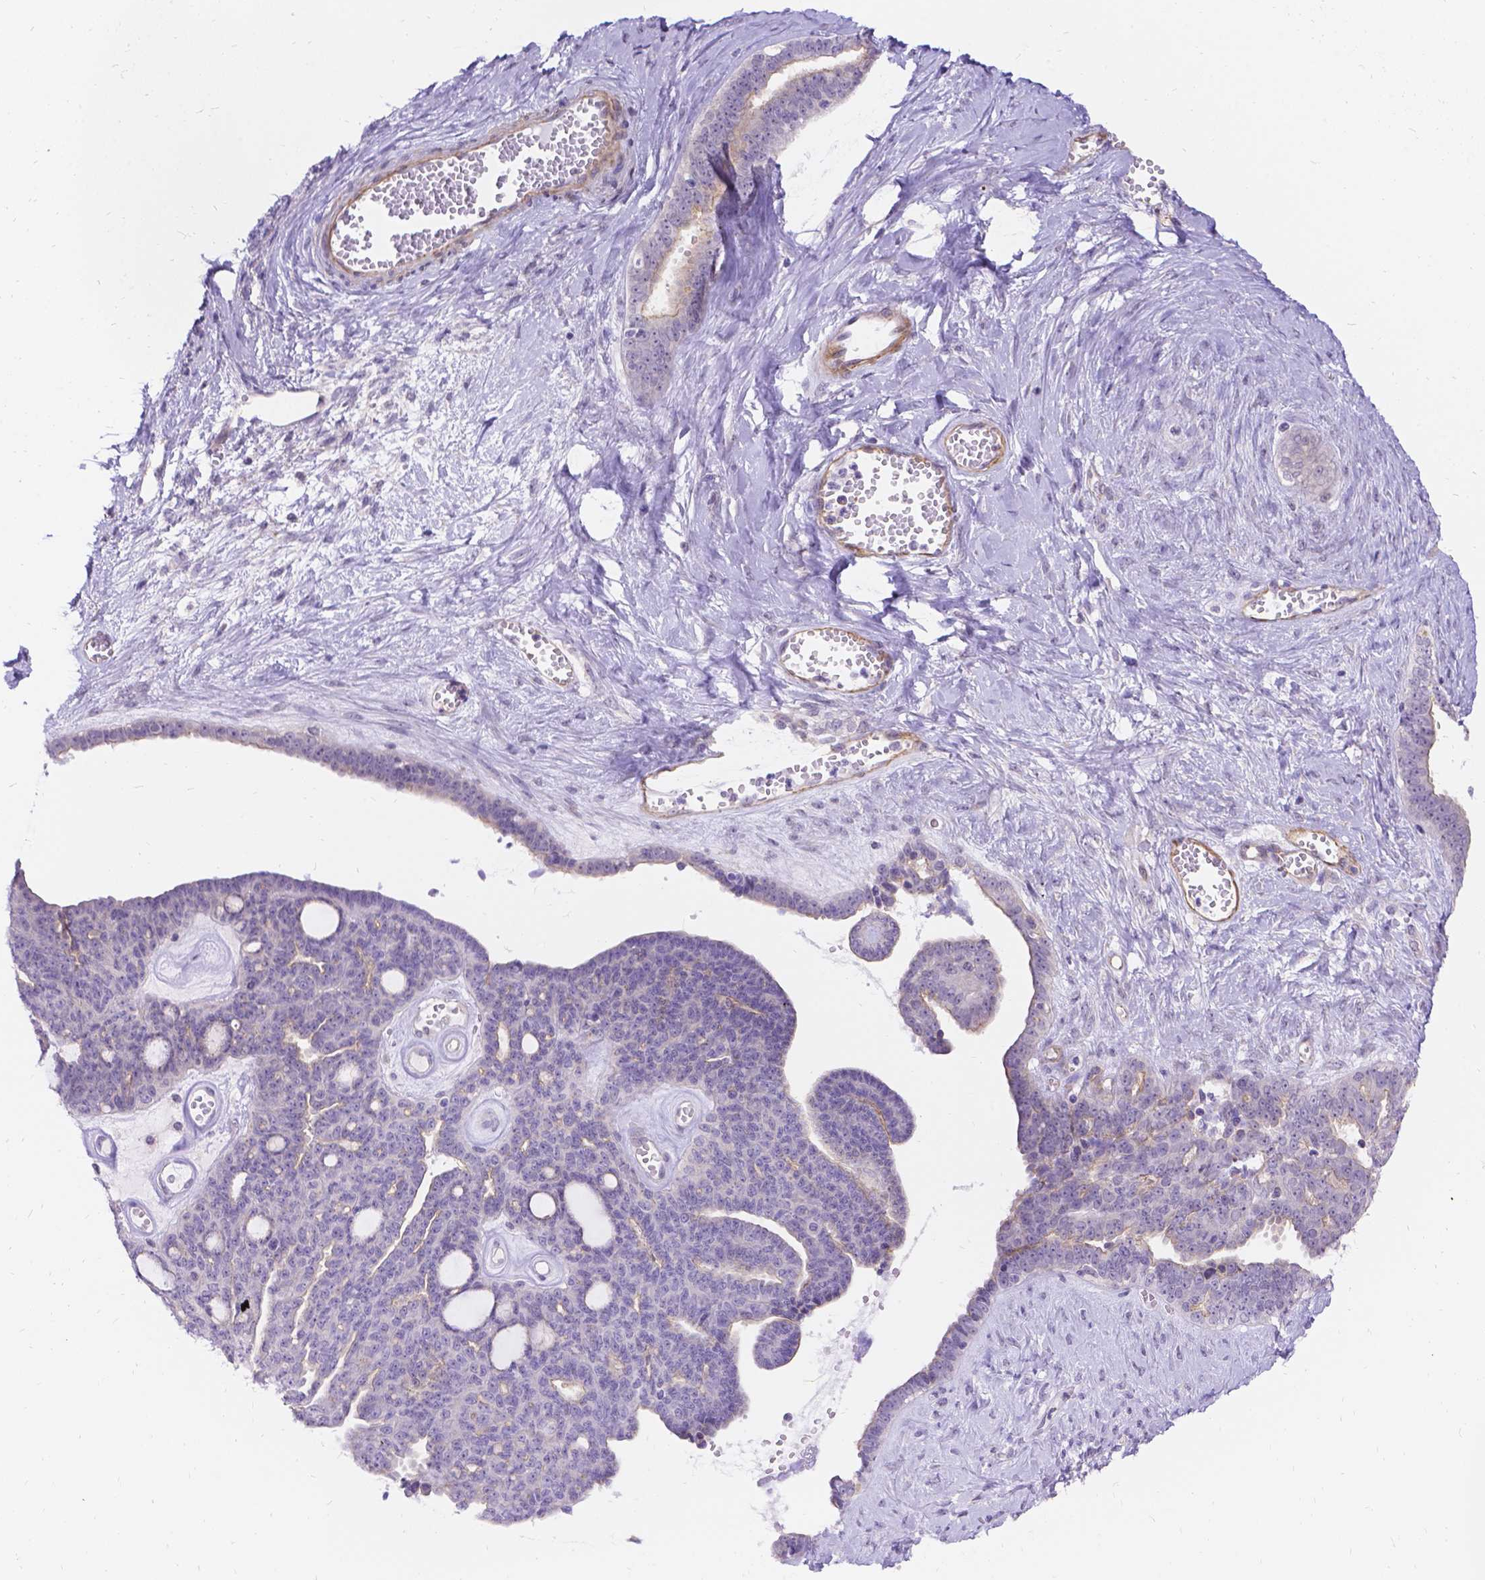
{"staining": {"intensity": "weak", "quantity": "<25%", "location": "cytoplasmic/membranous"}, "tissue": "ovarian cancer", "cell_type": "Tumor cells", "image_type": "cancer", "snomed": [{"axis": "morphology", "description": "Cystadenocarcinoma, serous, NOS"}, {"axis": "topography", "description": "Ovary"}], "caption": "This is an immunohistochemistry histopathology image of ovarian serous cystadenocarcinoma. There is no staining in tumor cells.", "gene": "PALS1", "patient": {"sex": "female", "age": 71}}